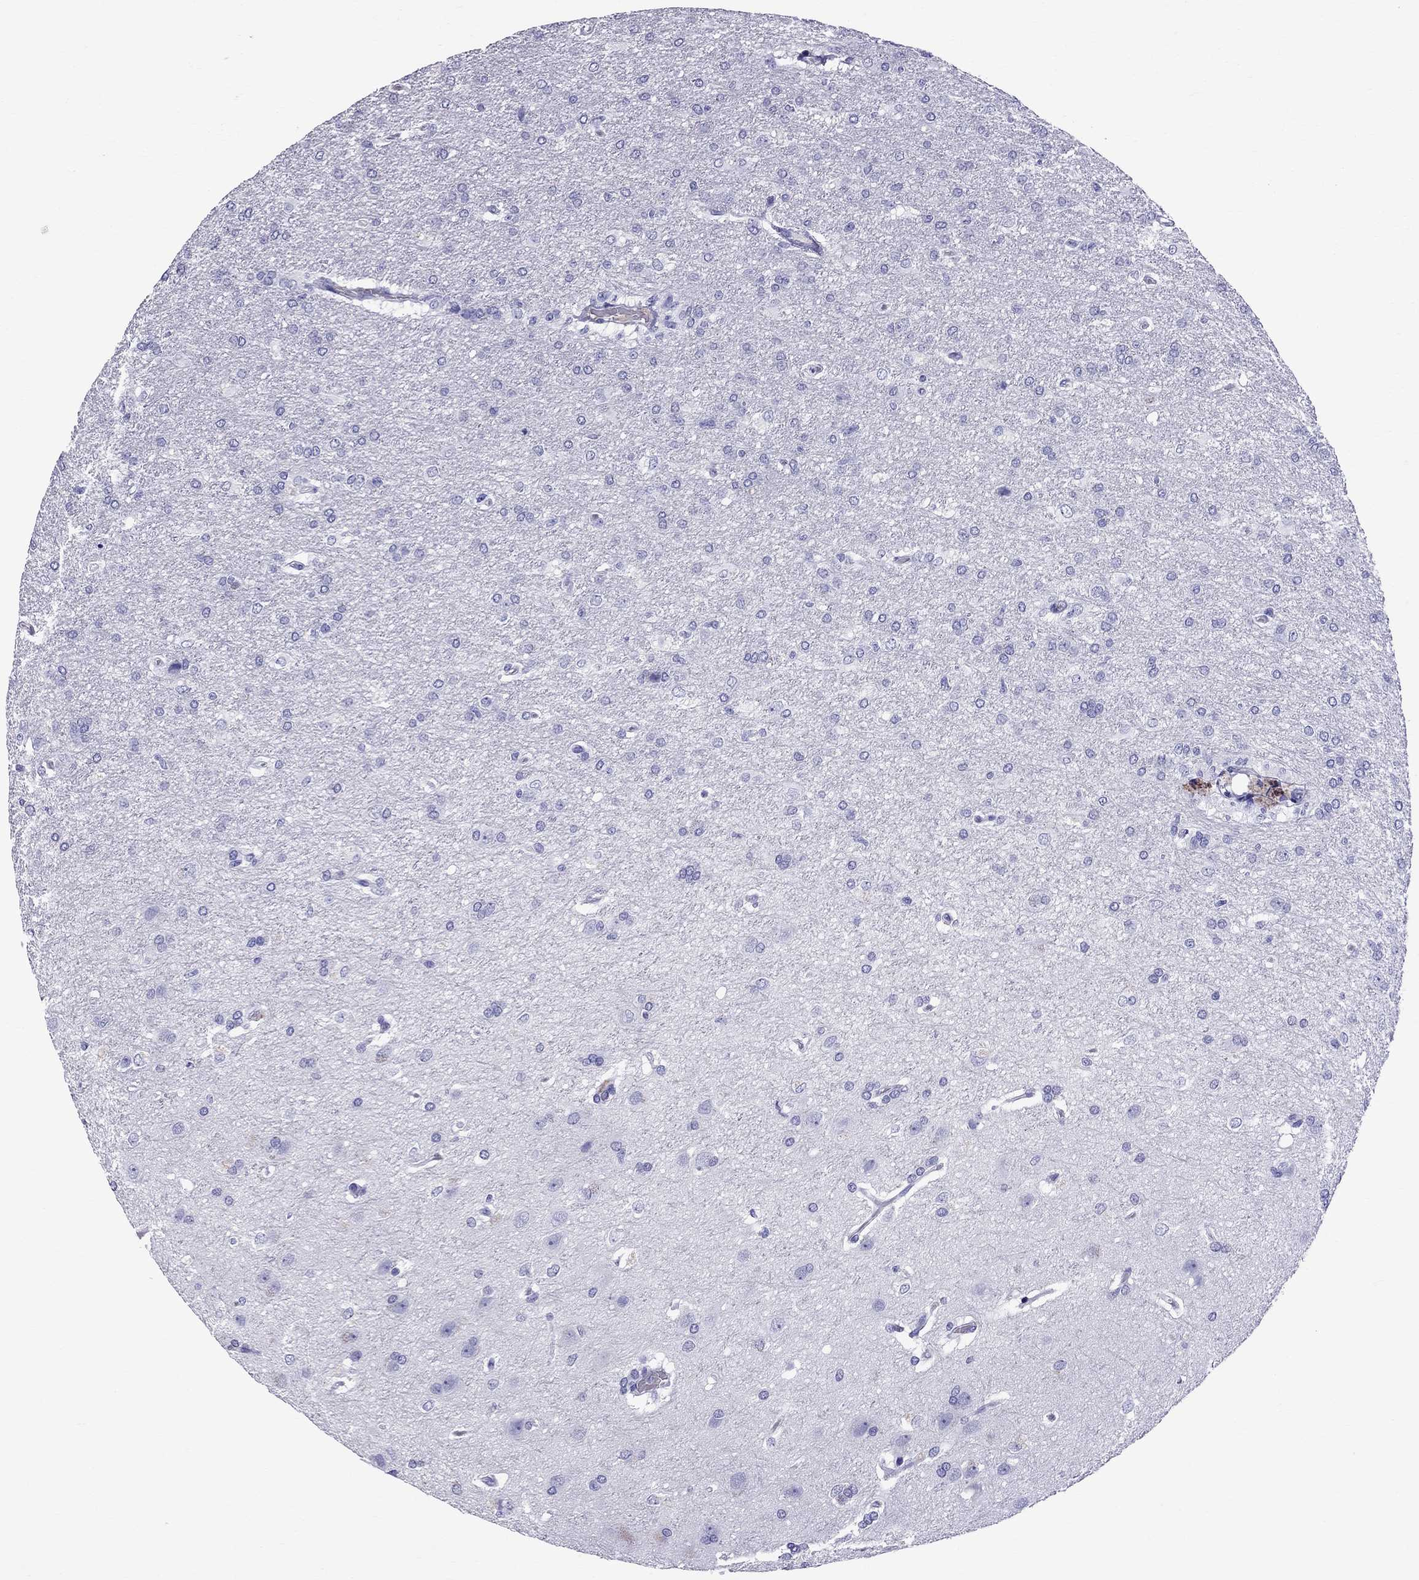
{"staining": {"intensity": "negative", "quantity": "none", "location": "none"}, "tissue": "glioma", "cell_type": "Tumor cells", "image_type": "cancer", "snomed": [{"axis": "morphology", "description": "Glioma, malignant, High grade"}, {"axis": "topography", "description": "Brain"}], "caption": "Histopathology image shows no protein staining in tumor cells of malignant high-grade glioma tissue. (DAB (3,3'-diaminobenzidine) immunohistochemistry visualized using brightfield microscopy, high magnification).", "gene": "SCART1", "patient": {"sex": "male", "age": 68}}